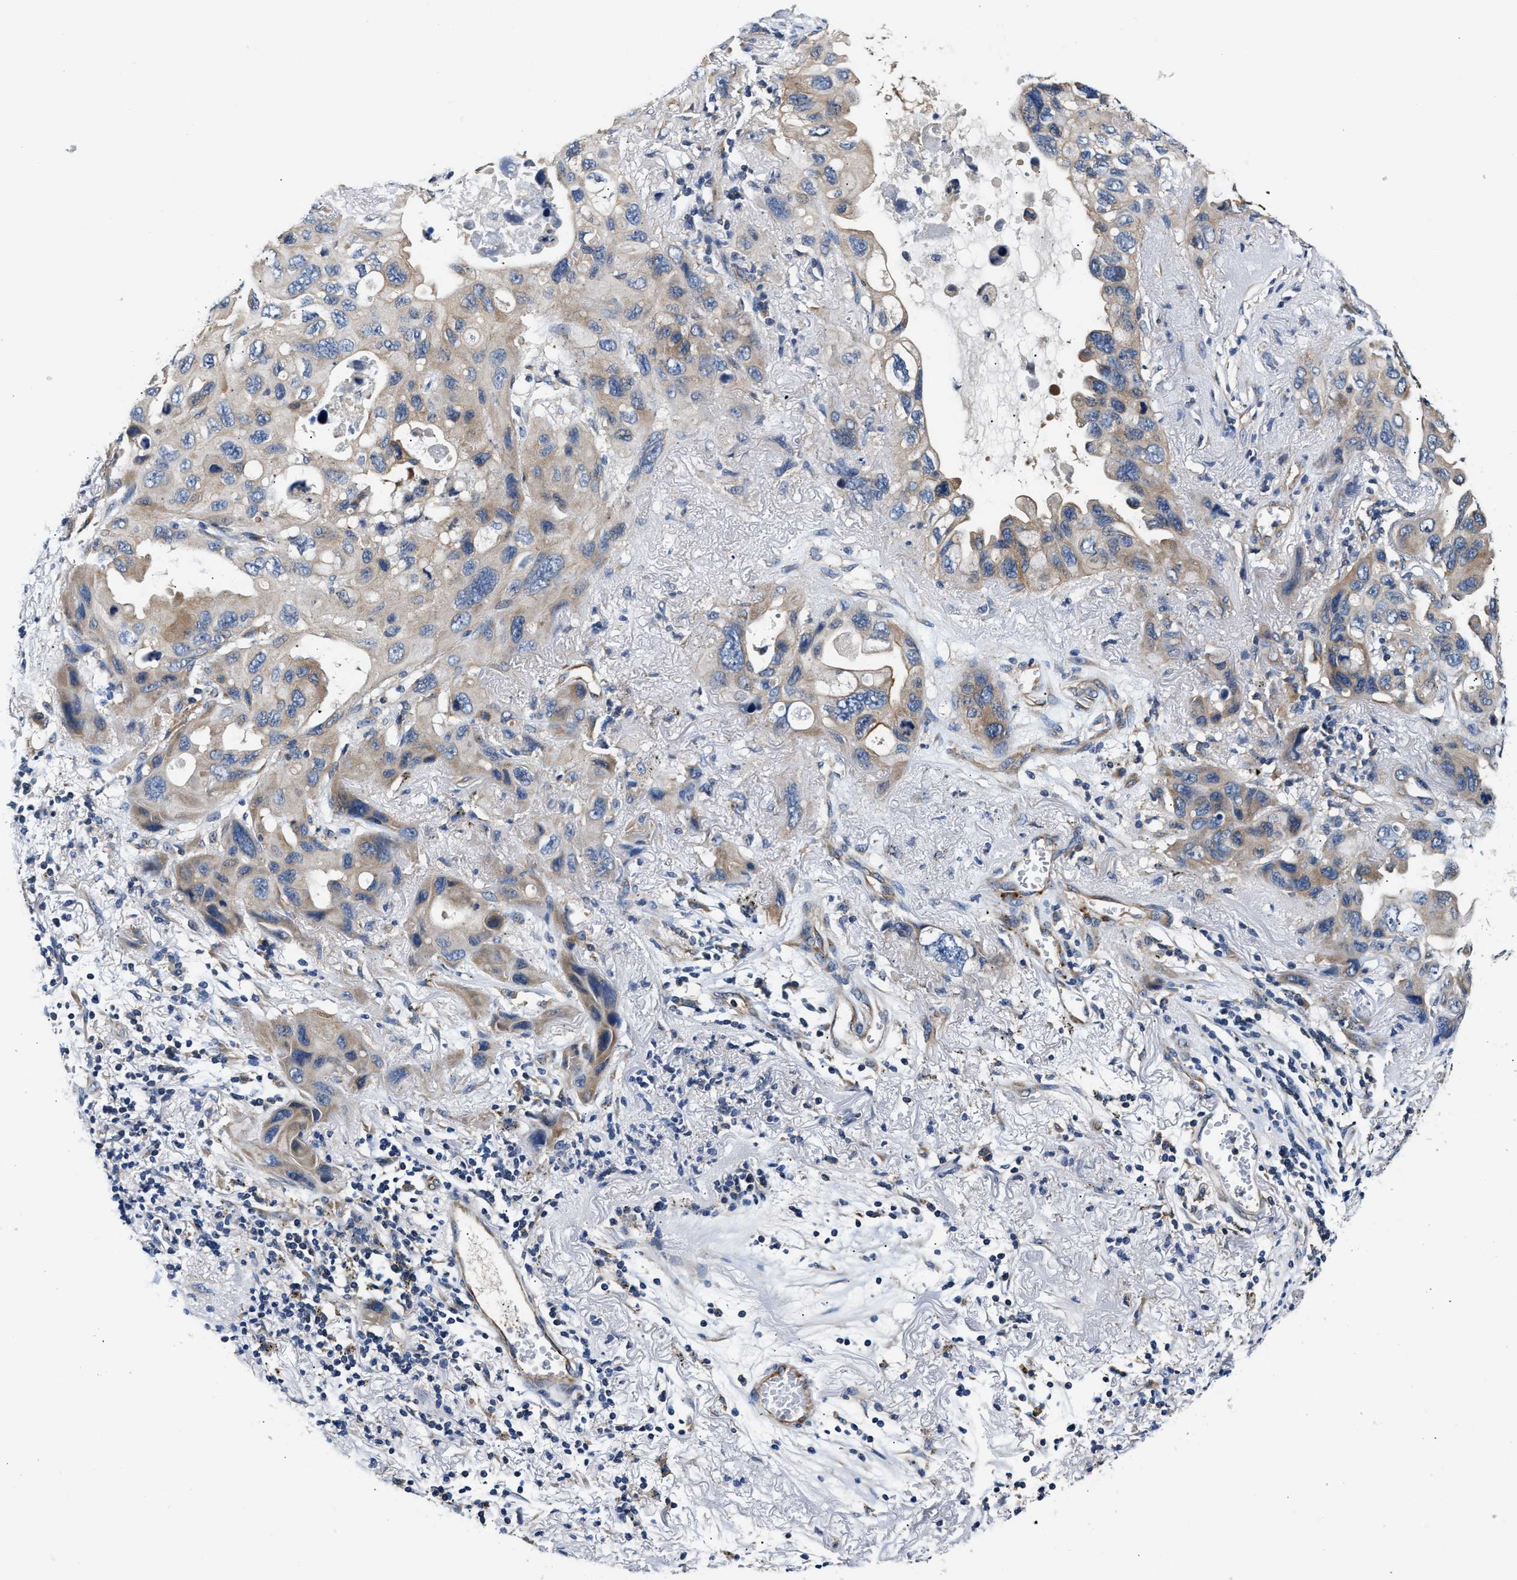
{"staining": {"intensity": "weak", "quantity": ">75%", "location": "cytoplasmic/membranous"}, "tissue": "lung cancer", "cell_type": "Tumor cells", "image_type": "cancer", "snomed": [{"axis": "morphology", "description": "Squamous cell carcinoma, NOS"}, {"axis": "topography", "description": "Lung"}], "caption": "Immunohistochemical staining of squamous cell carcinoma (lung) reveals low levels of weak cytoplasmic/membranous expression in about >75% of tumor cells. (Brightfield microscopy of DAB IHC at high magnification).", "gene": "TEX2", "patient": {"sex": "female", "age": 73}}